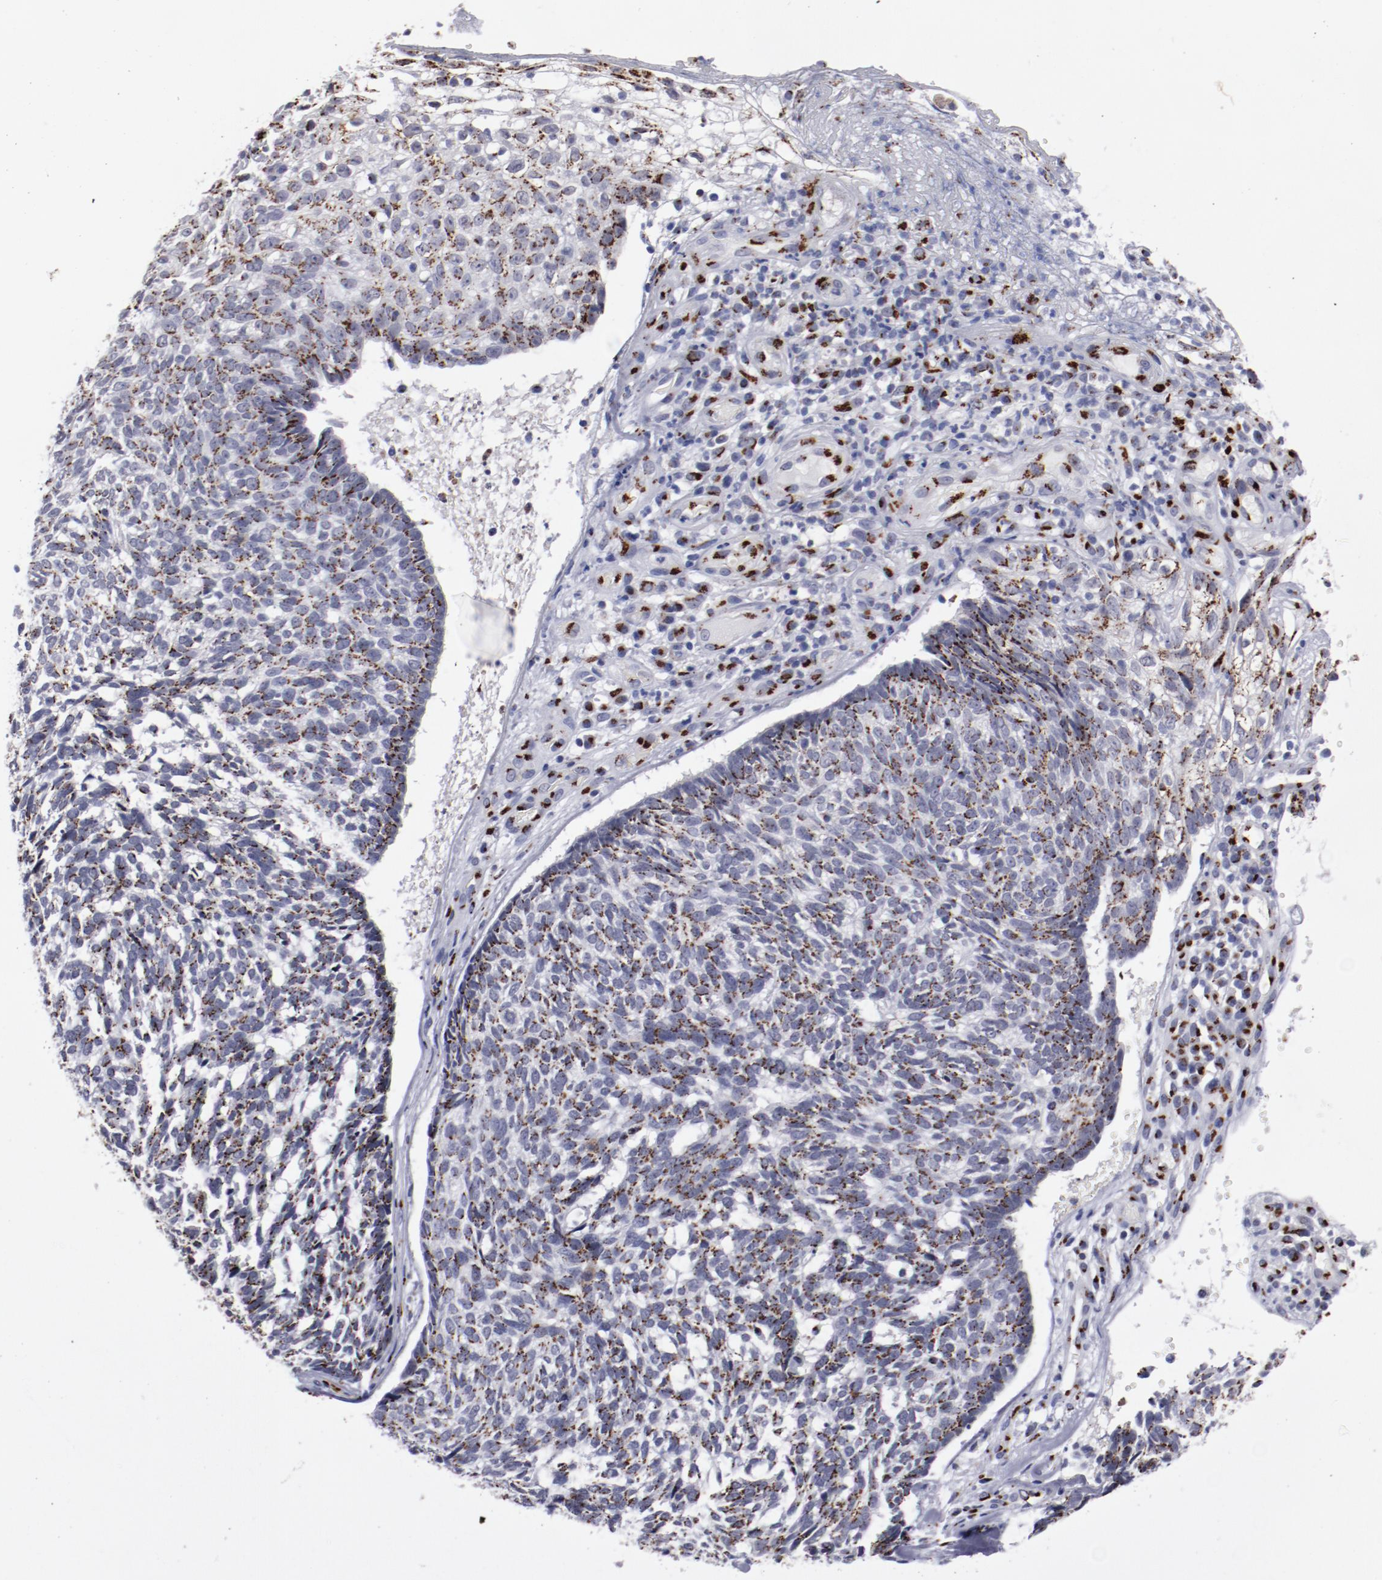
{"staining": {"intensity": "strong", "quantity": ">75%", "location": "cytoplasmic/membranous"}, "tissue": "skin cancer", "cell_type": "Tumor cells", "image_type": "cancer", "snomed": [{"axis": "morphology", "description": "Basal cell carcinoma"}, {"axis": "topography", "description": "Skin"}], "caption": "This image shows immunohistochemistry (IHC) staining of human basal cell carcinoma (skin), with high strong cytoplasmic/membranous staining in about >75% of tumor cells.", "gene": "GOLIM4", "patient": {"sex": "male", "age": 72}}